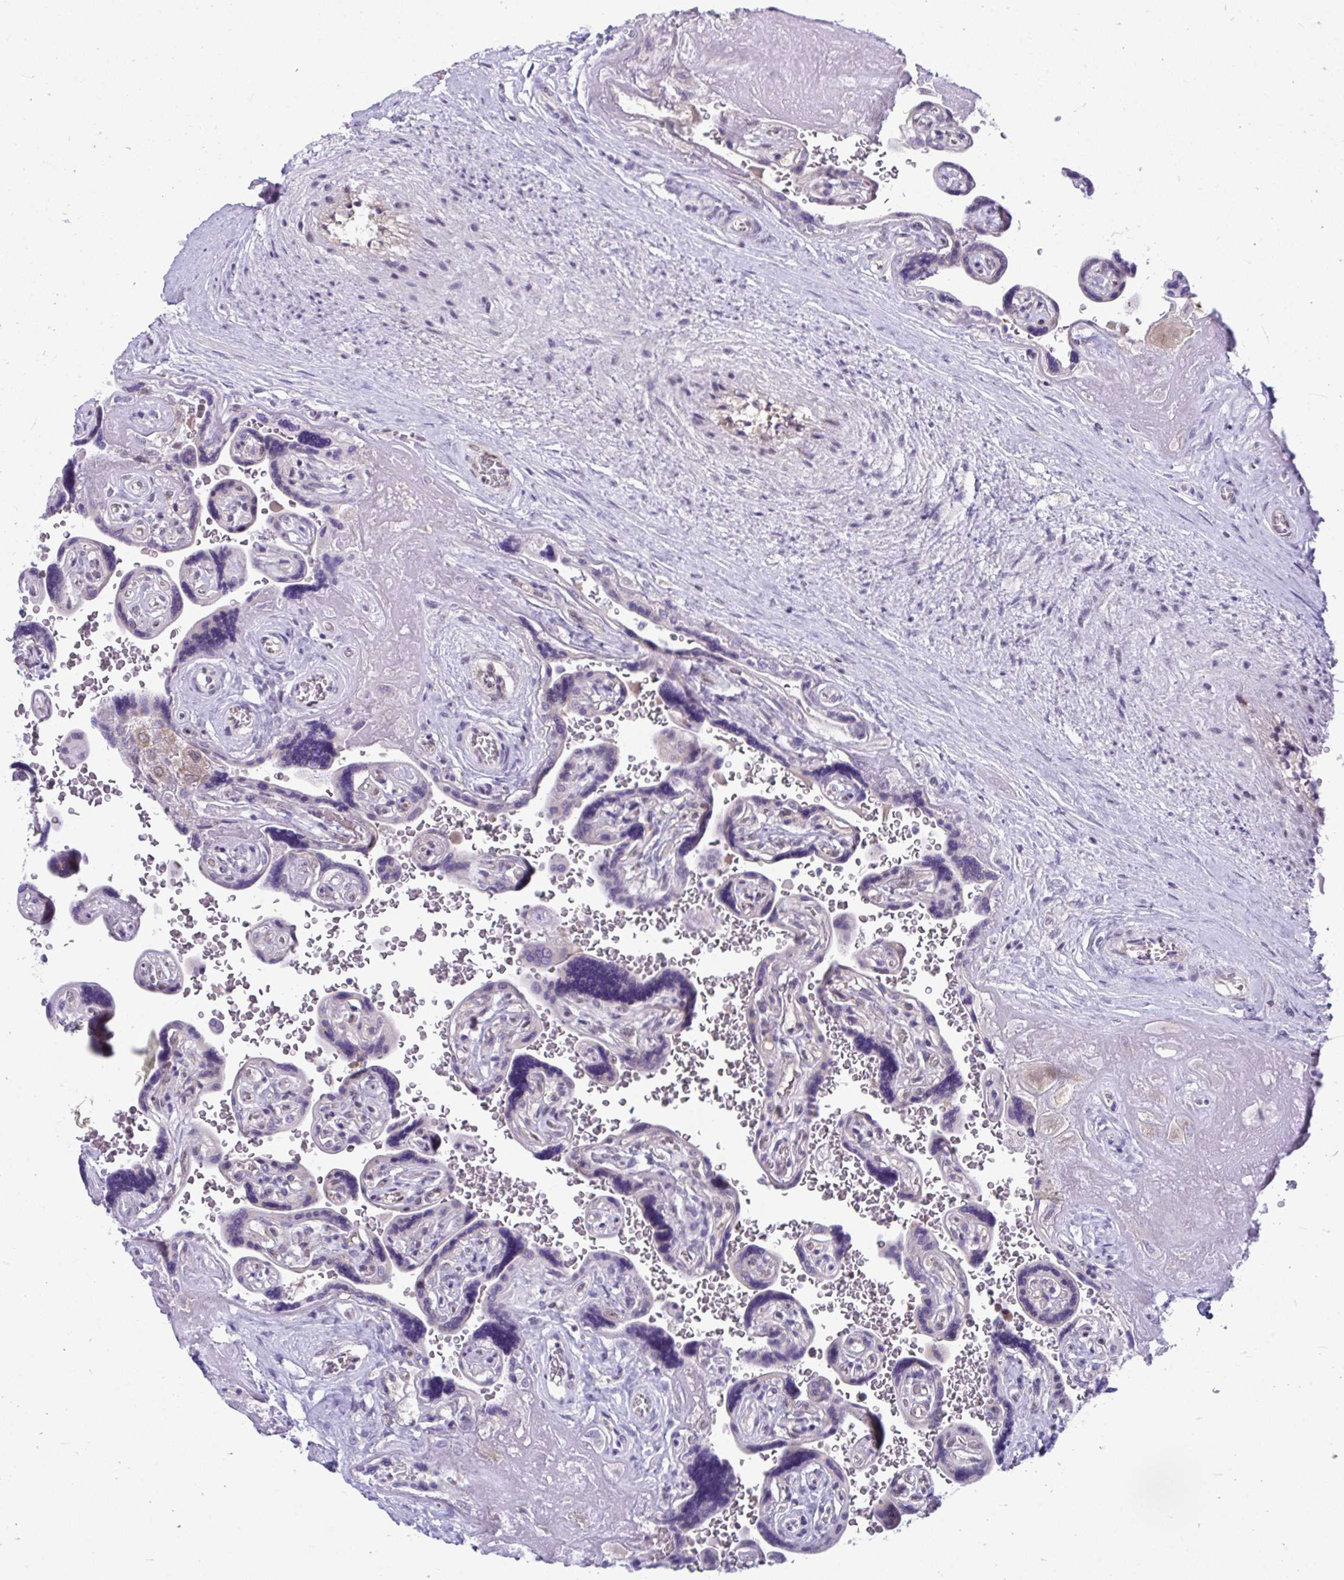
{"staining": {"intensity": "weak", "quantity": ">75%", "location": "cytoplasmic/membranous"}, "tissue": "placenta", "cell_type": "Decidual cells", "image_type": "normal", "snomed": [{"axis": "morphology", "description": "Normal tissue, NOS"}, {"axis": "topography", "description": "Placenta"}], "caption": "This histopathology image demonstrates IHC staining of benign human placenta, with low weak cytoplasmic/membranous positivity in approximately >75% of decidual cells.", "gene": "SELENON", "patient": {"sex": "female", "age": 32}}